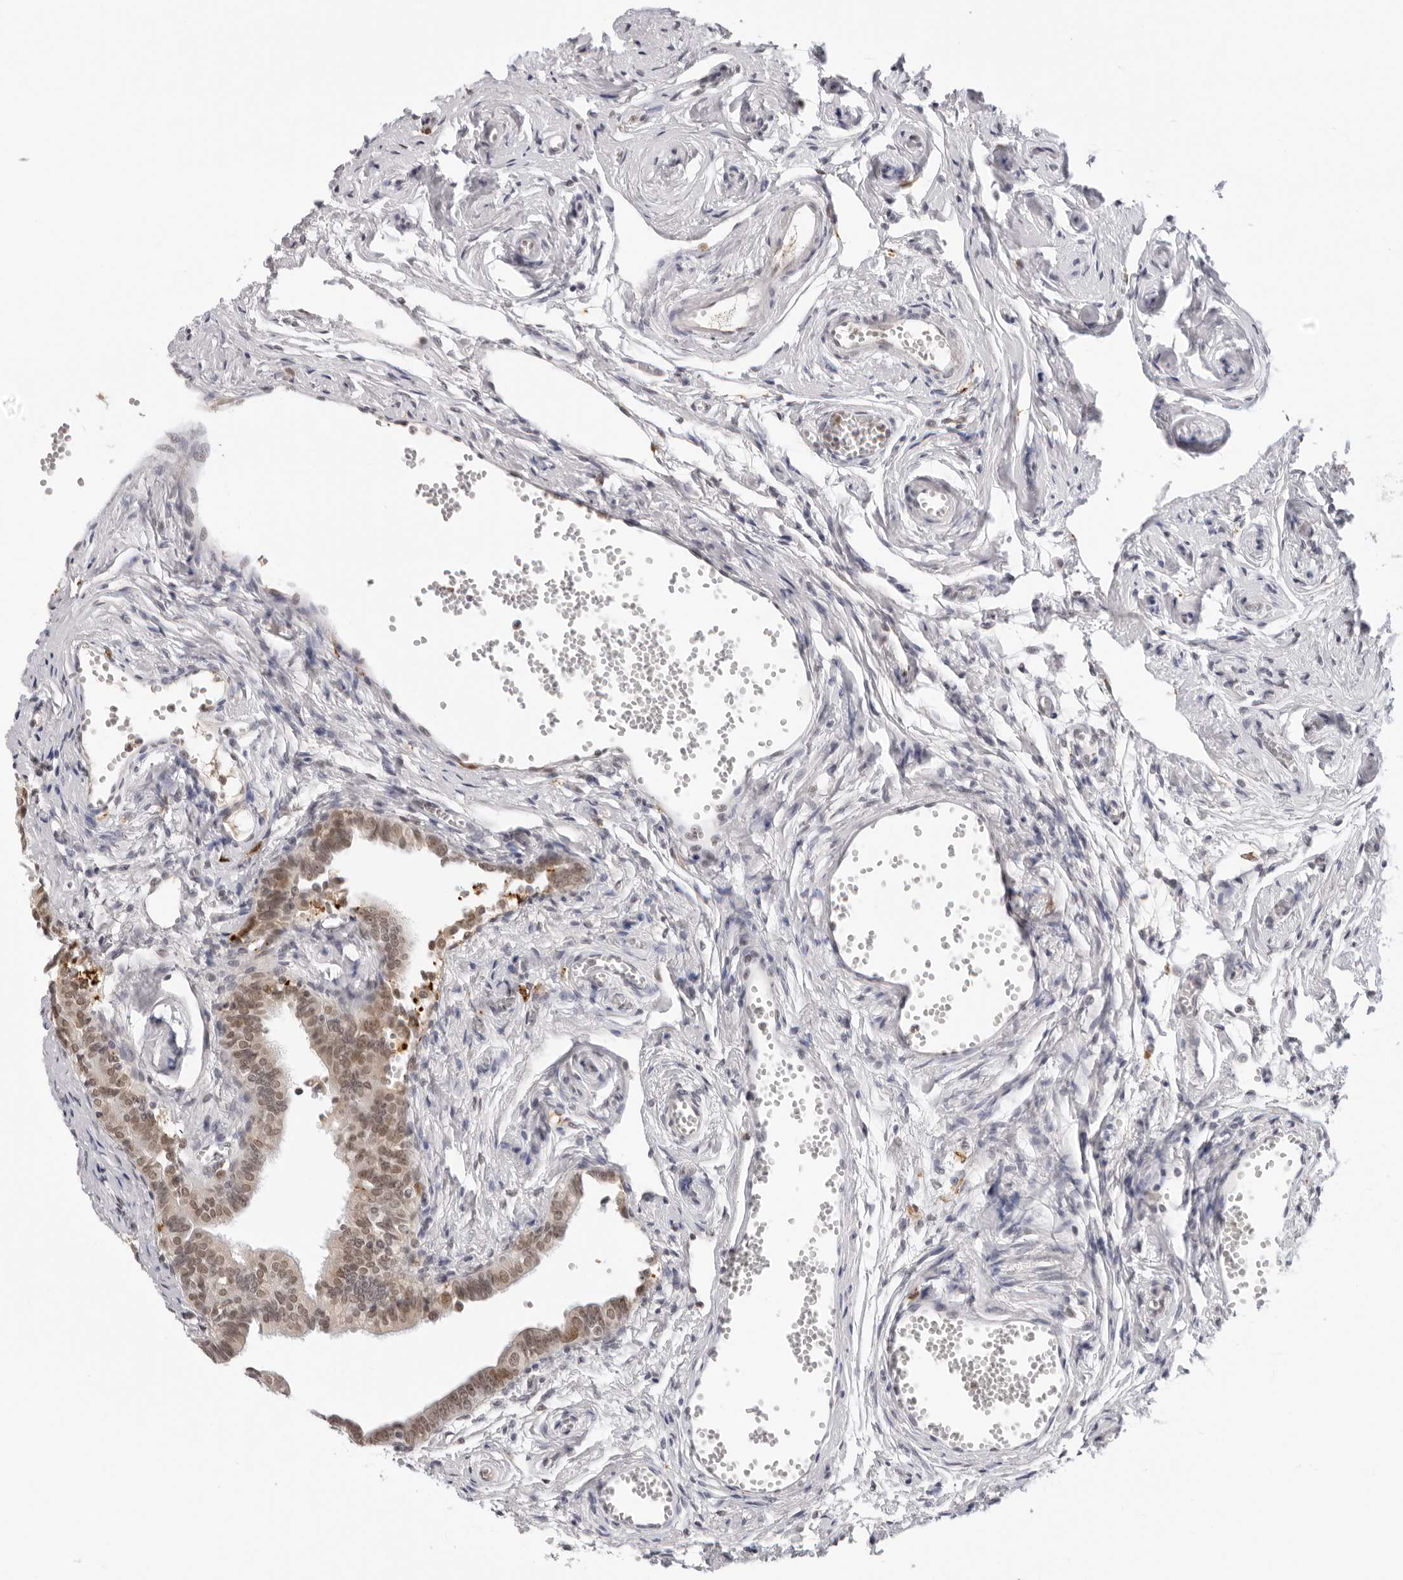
{"staining": {"intensity": "moderate", "quantity": ">75%", "location": "nuclear"}, "tissue": "fallopian tube", "cell_type": "Glandular cells", "image_type": "normal", "snomed": [{"axis": "morphology", "description": "Normal tissue, NOS"}, {"axis": "topography", "description": "Fallopian tube"}], "caption": "Fallopian tube stained with a brown dye demonstrates moderate nuclear positive expression in about >75% of glandular cells.", "gene": "MSH6", "patient": {"sex": "female", "age": 71}}